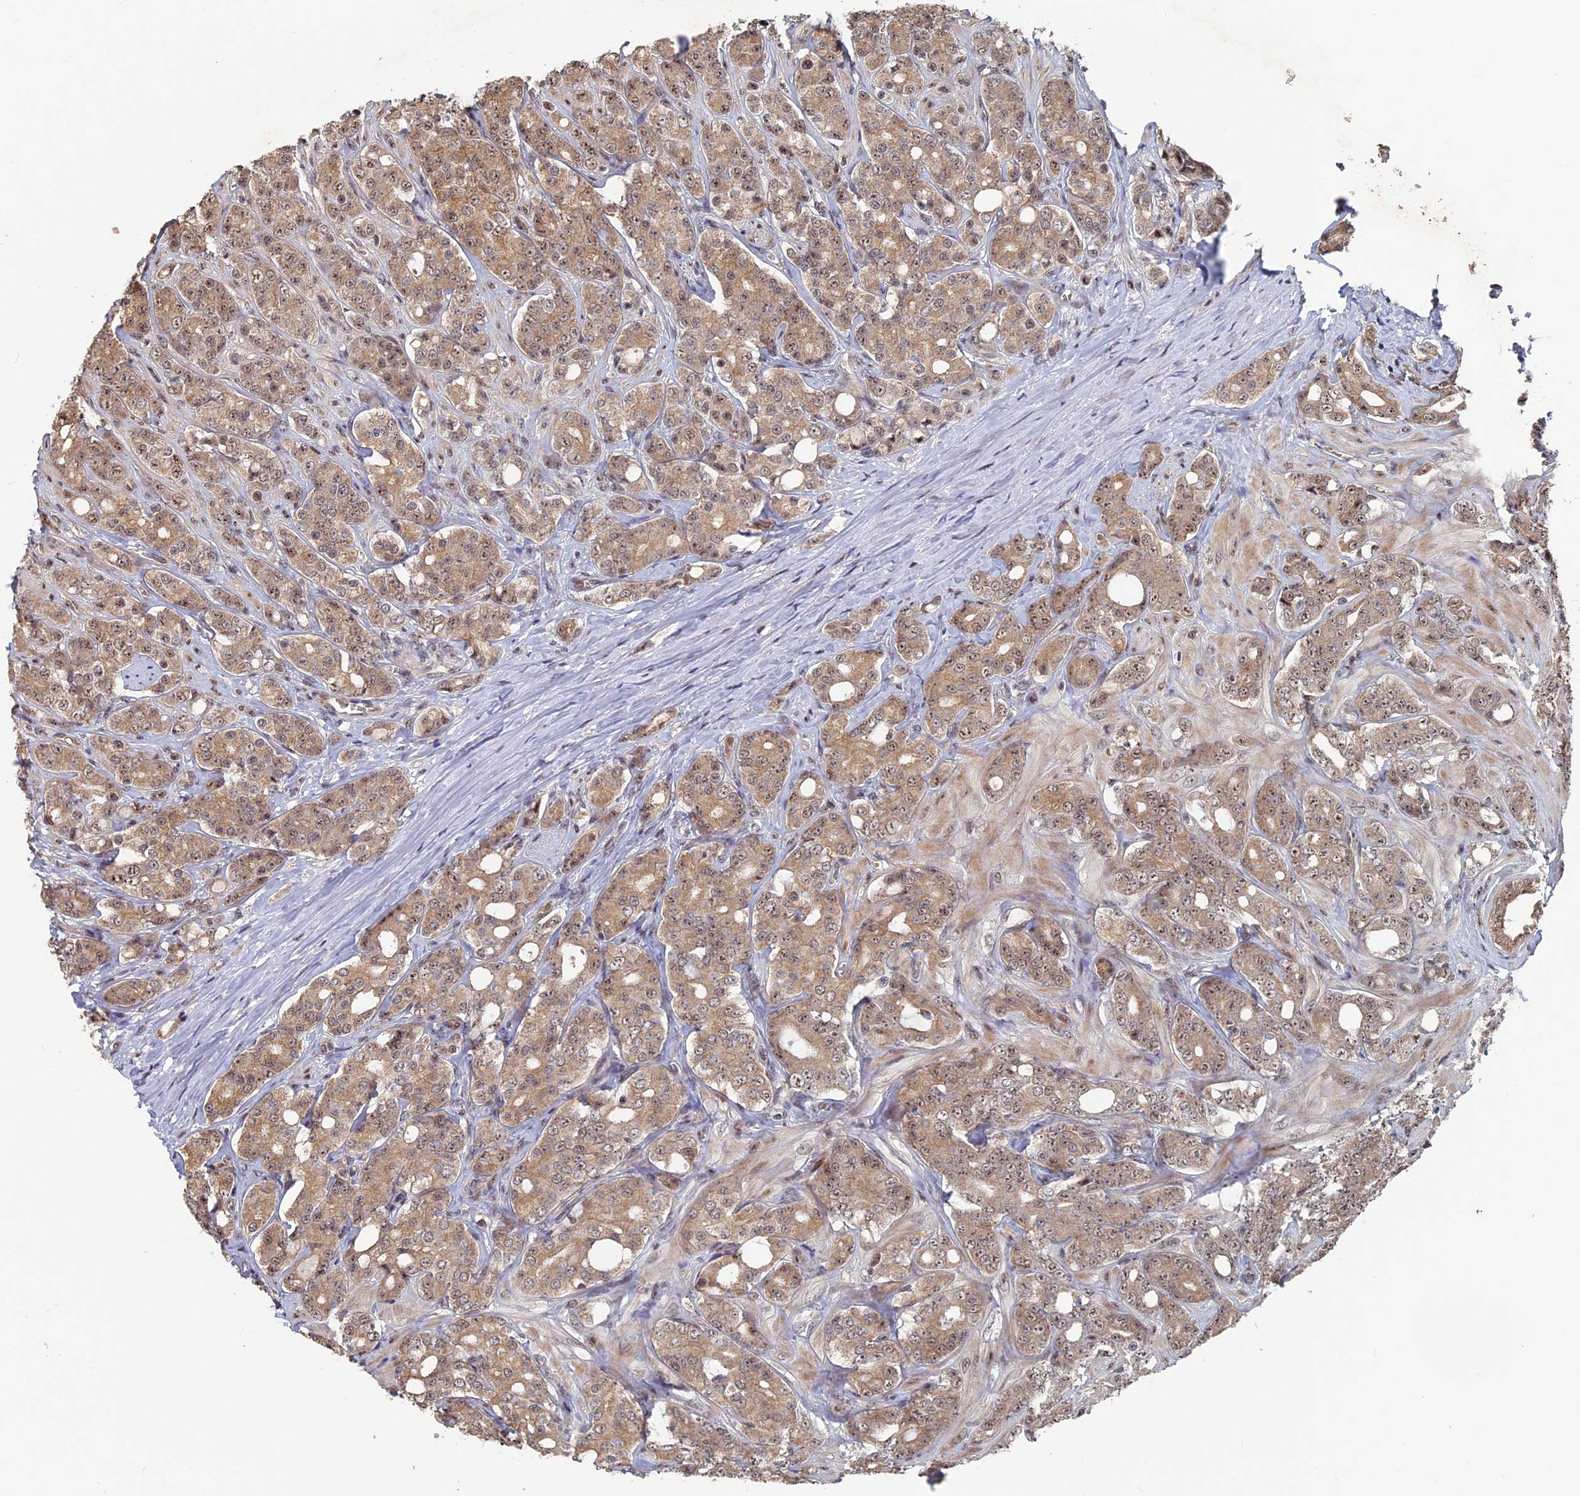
{"staining": {"intensity": "moderate", "quantity": ">75%", "location": "cytoplasmic/membranous,nuclear"}, "tissue": "prostate cancer", "cell_type": "Tumor cells", "image_type": "cancer", "snomed": [{"axis": "morphology", "description": "Adenocarcinoma, High grade"}, {"axis": "topography", "description": "Prostate"}], "caption": "This image exhibits immunohistochemistry staining of human prostate cancer, with medium moderate cytoplasmic/membranous and nuclear expression in approximately >75% of tumor cells.", "gene": "KIAA1328", "patient": {"sex": "male", "age": 62}}